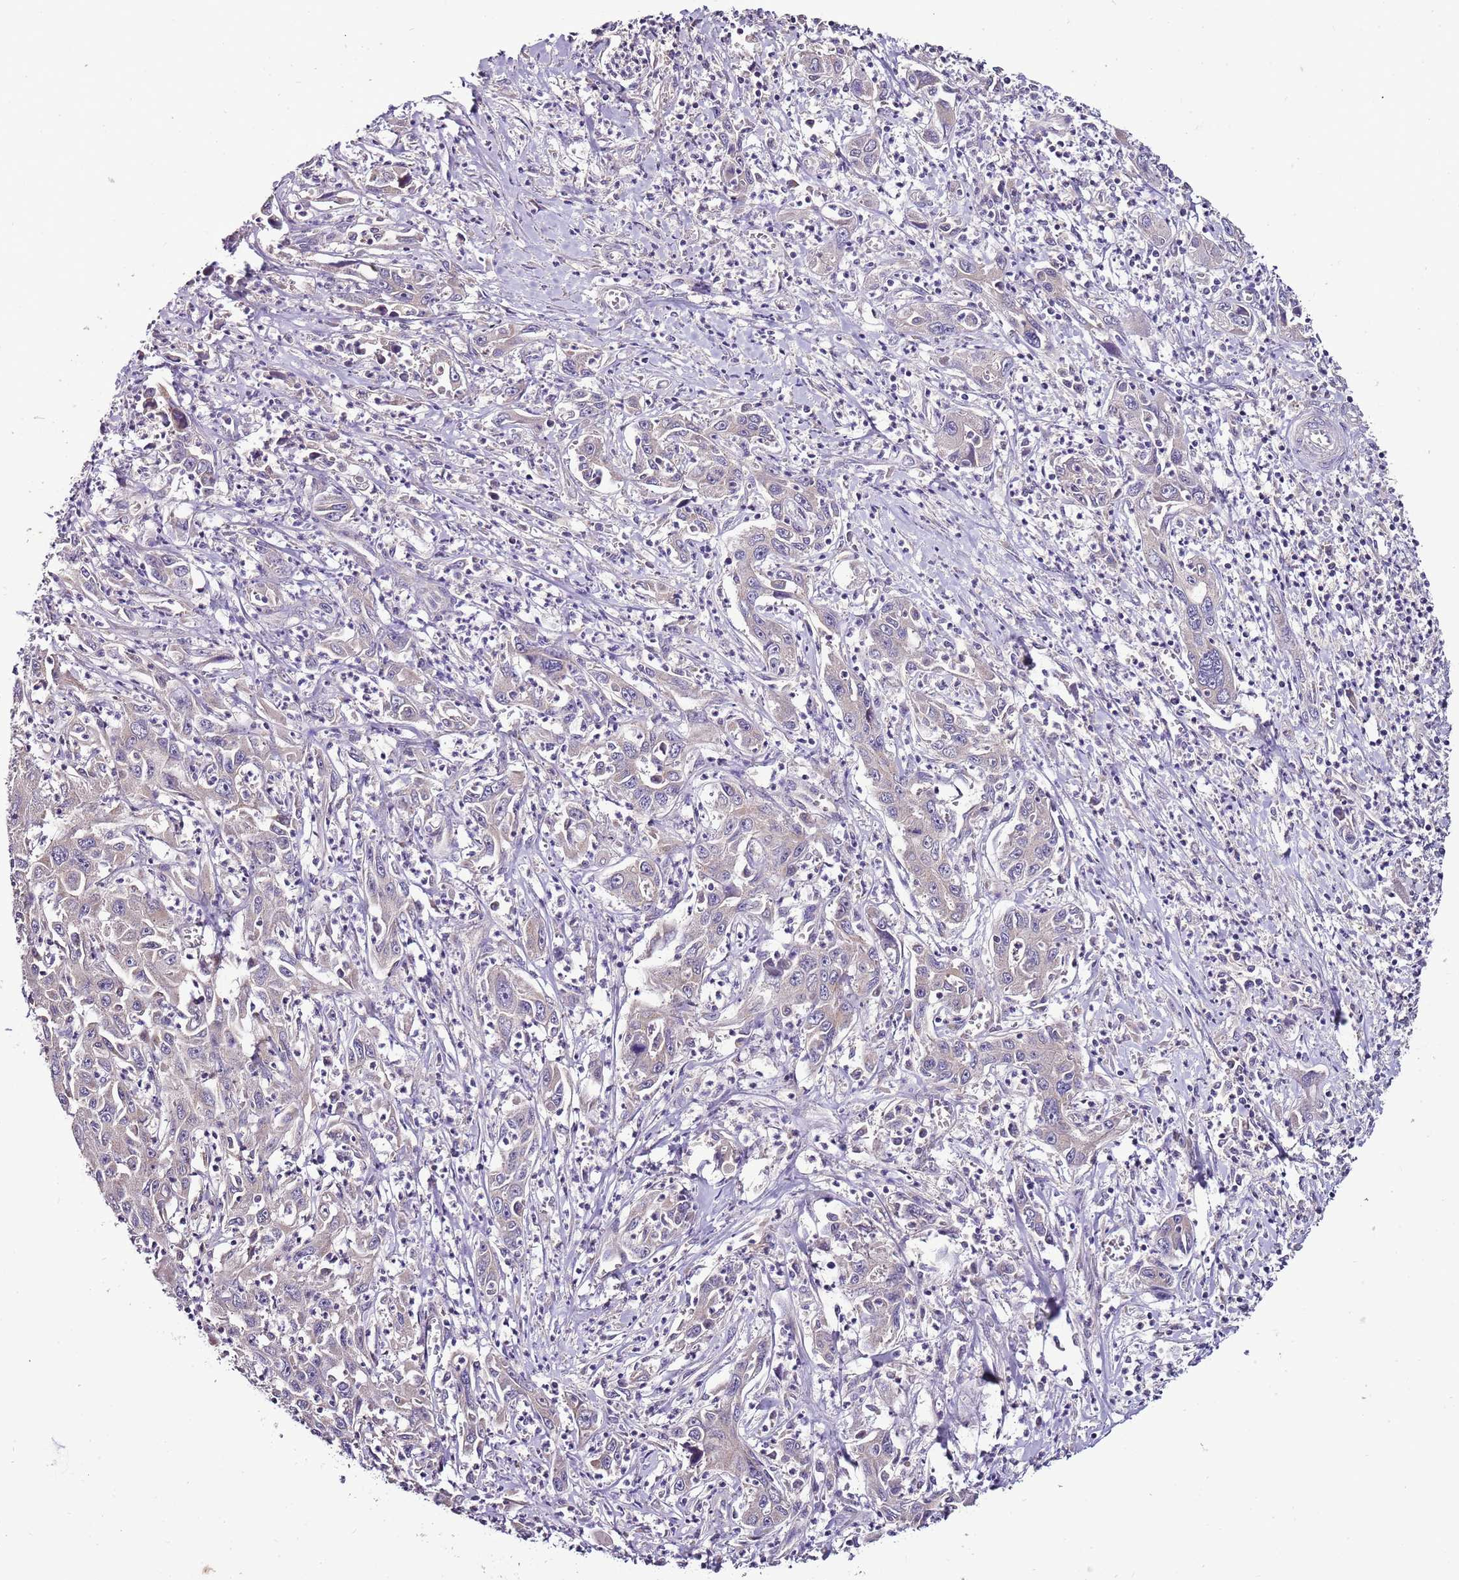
{"staining": {"intensity": "negative", "quantity": "none", "location": "none"}, "tissue": "liver cancer", "cell_type": "Tumor cells", "image_type": "cancer", "snomed": [{"axis": "morphology", "description": "Carcinoma, Hepatocellular, NOS"}, {"axis": "topography", "description": "Liver"}], "caption": "A histopathology image of human liver cancer is negative for staining in tumor cells. (DAB (3,3'-diaminobenzidine) IHC, high magnification).", "gene": "FAM20A", "patient": {"sex": "male", "age": 63}}